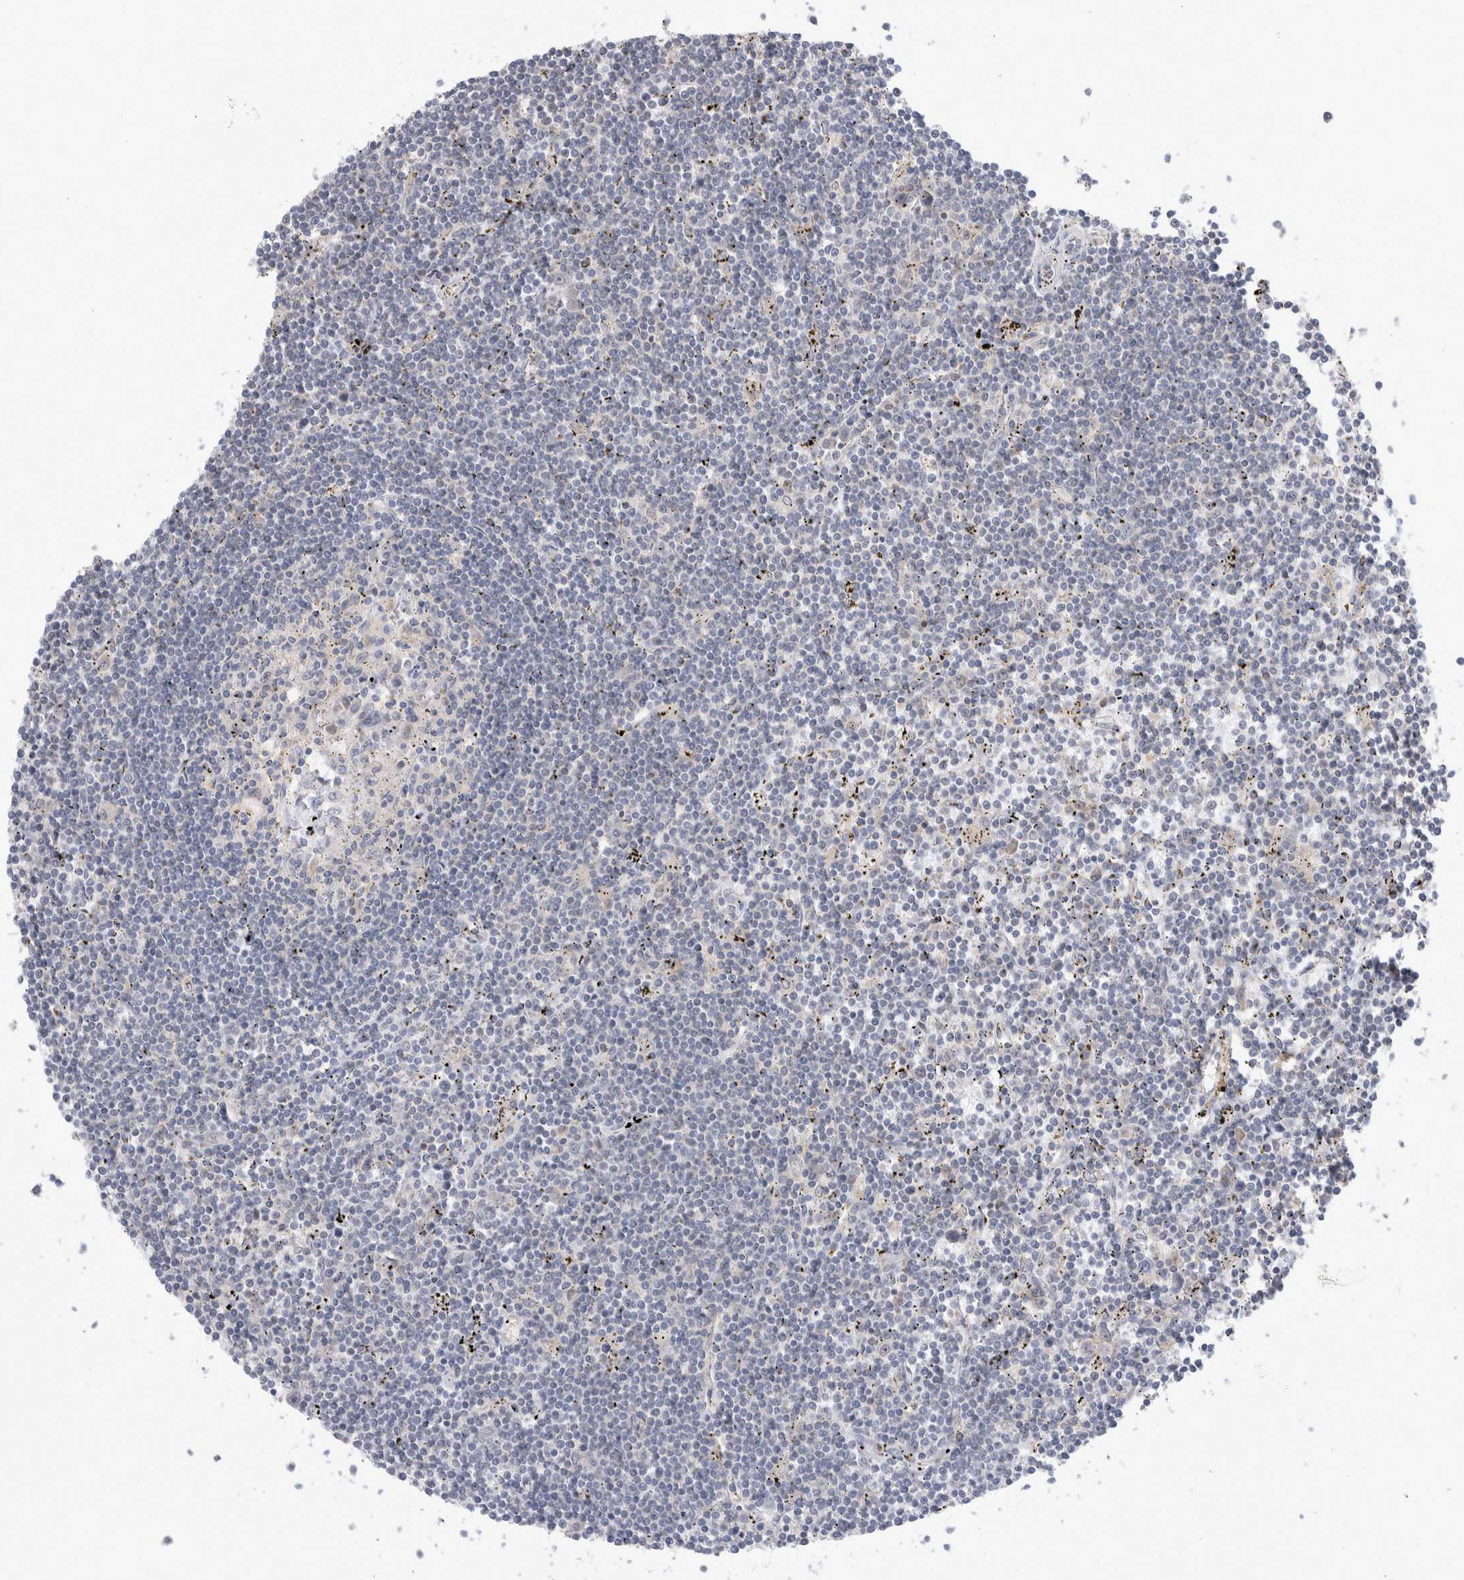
{"staining": {"intensity": "negative", "quantity": "none", "location": "none"}, "tissue": "lymphoma", "cell_type": "Tumor cells", "image_type": "cancer", "snomed": [{"axis": "morphology", "description": "Malignant lymphoma, non-Hodgkin's type, Low grade"}, {"axis": "topography", "description": "Spleen"}], "caption": "The immunohistochemistry (IHC) photomicrograph has no significant positivity in tumor cells of lymphoma tissue.", "gene": "HTATIP2", "patient": {"sex": "male", "age": 76}}